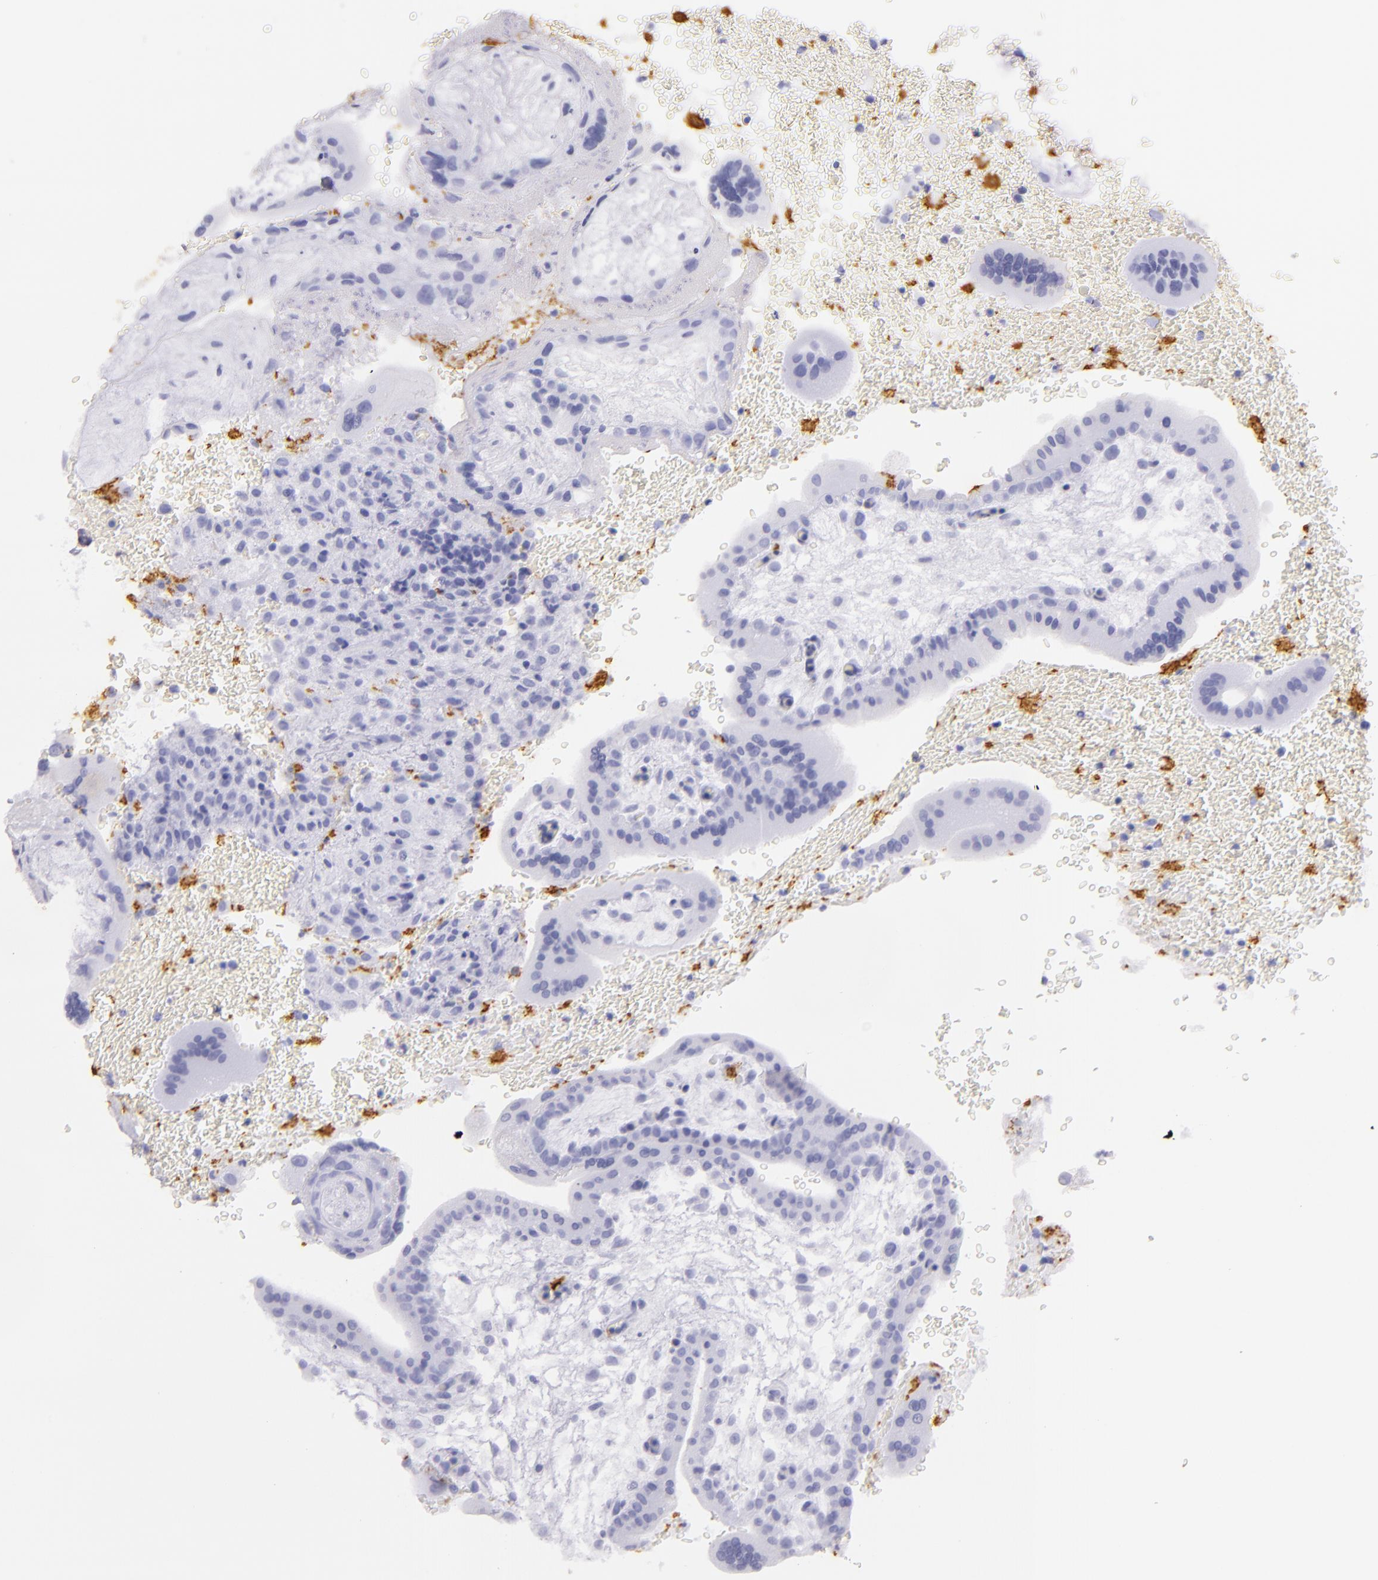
{"staining": {"intensity": "negative", "quantity": "none", "location": "none"}, "tissue": "placenta", "cell_type": "Decidual cells", "image_type": "normal", "snomed": [{"axis": "morphology", "description": "Normal tissue, NOS"}, {"axis": "topography", "description": "Placenta"}], "caption": "This is an IHC micrograph of benign placenta. There is no expression in decidual cells.", "gene": "GP1BA", "patient": {"sex": "female", "age": 35}}